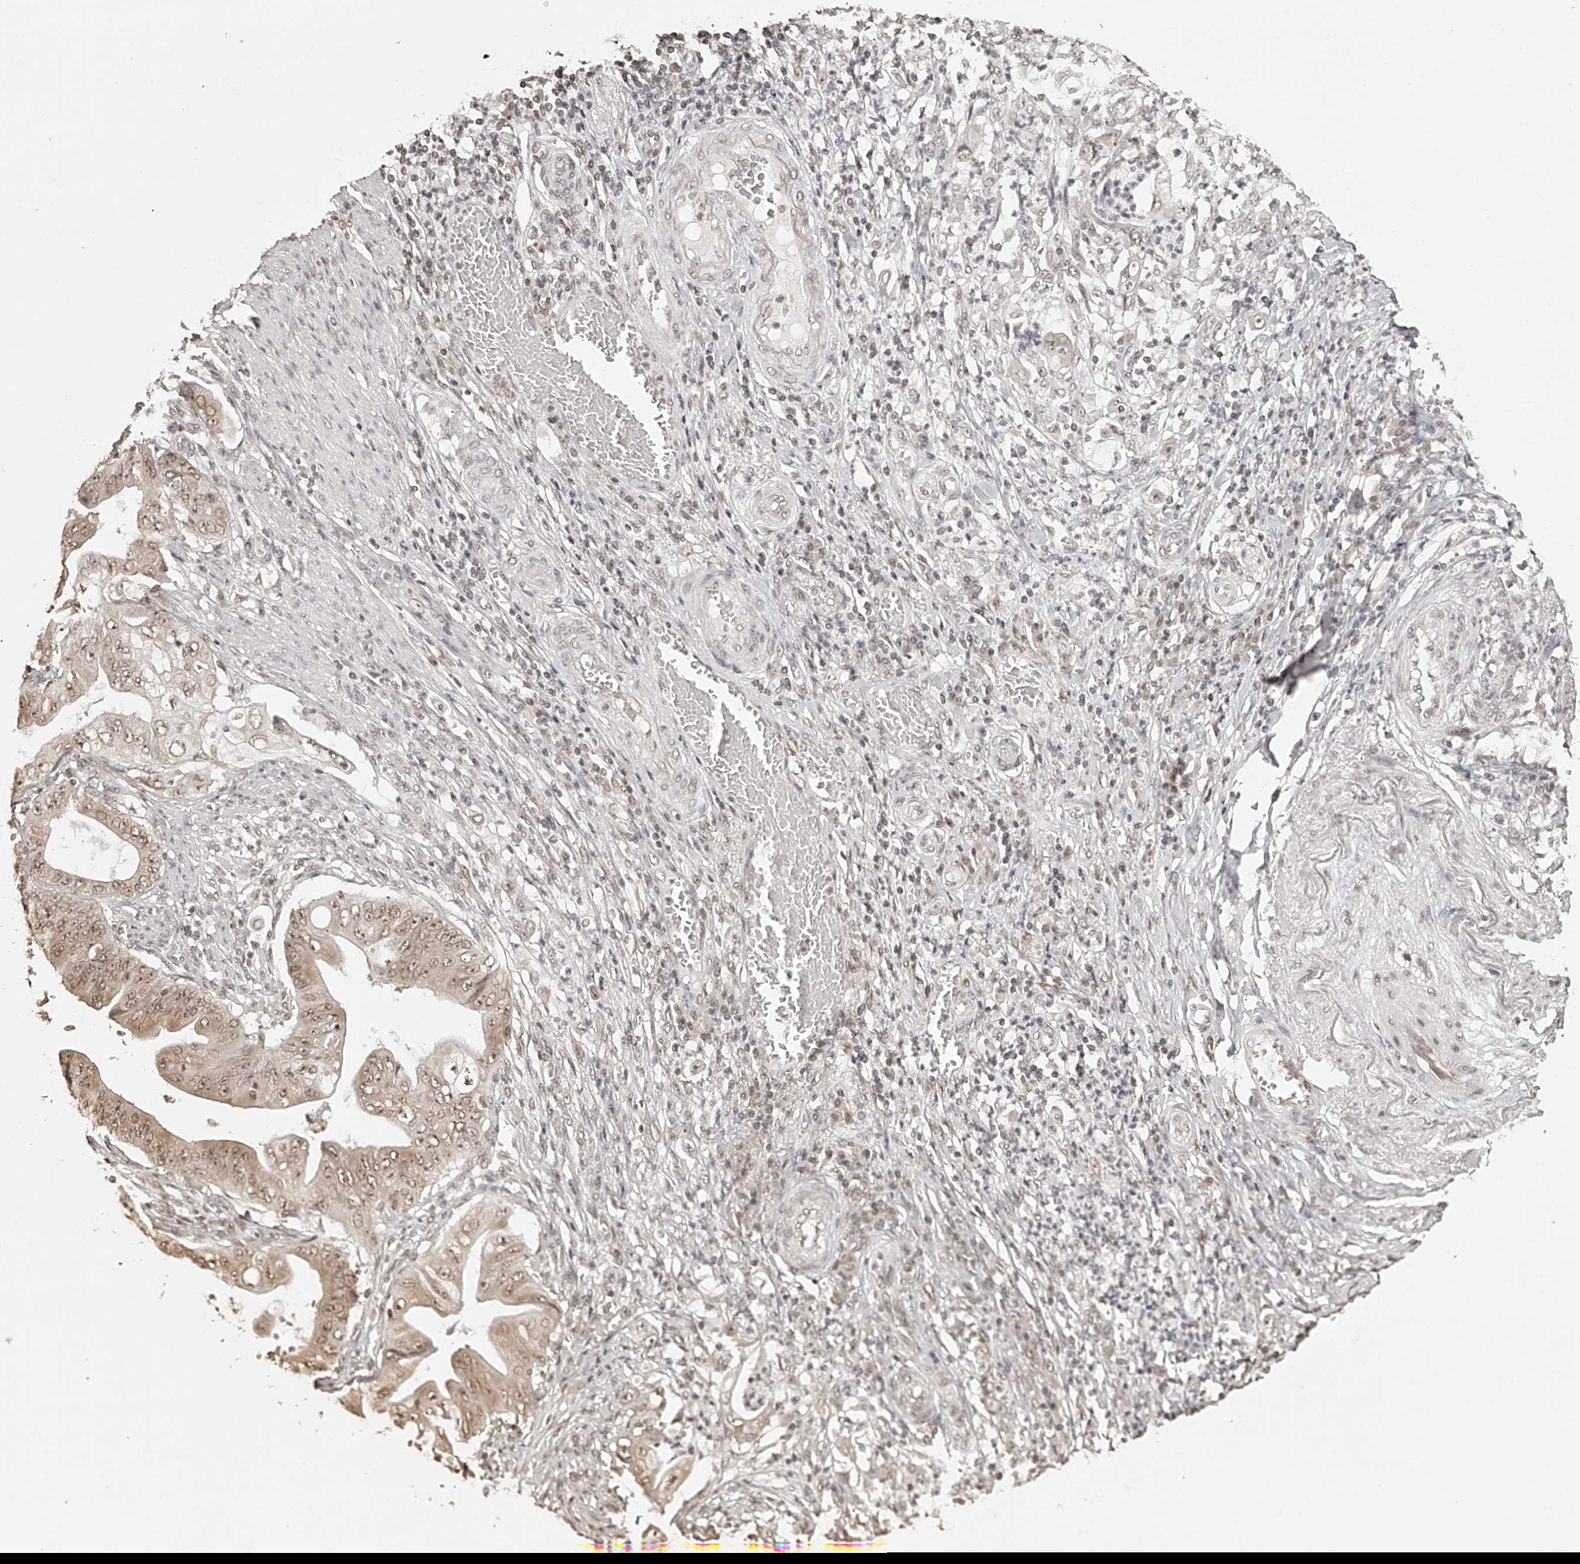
{"staining": {"intensity": "weak", "quantity": ">75%", "location": "nuclear"}, "tissue": "stomach cancer", "cell_type": "Tumor cells", "image_type": "cancer", "snomed": [{"axis": "morphology", "description": "Adenocarcinoma, NOS"}, {"axis": "topography", "description": "Stomach"}], "caption": "Human stomach adenocarcinoma stained for a protein (brown) demonstrates weak nuclear positive expression in about >75% of tumor cells.", "gene": "ZNF503", "patient": {"sex": "female", "age": 73}}